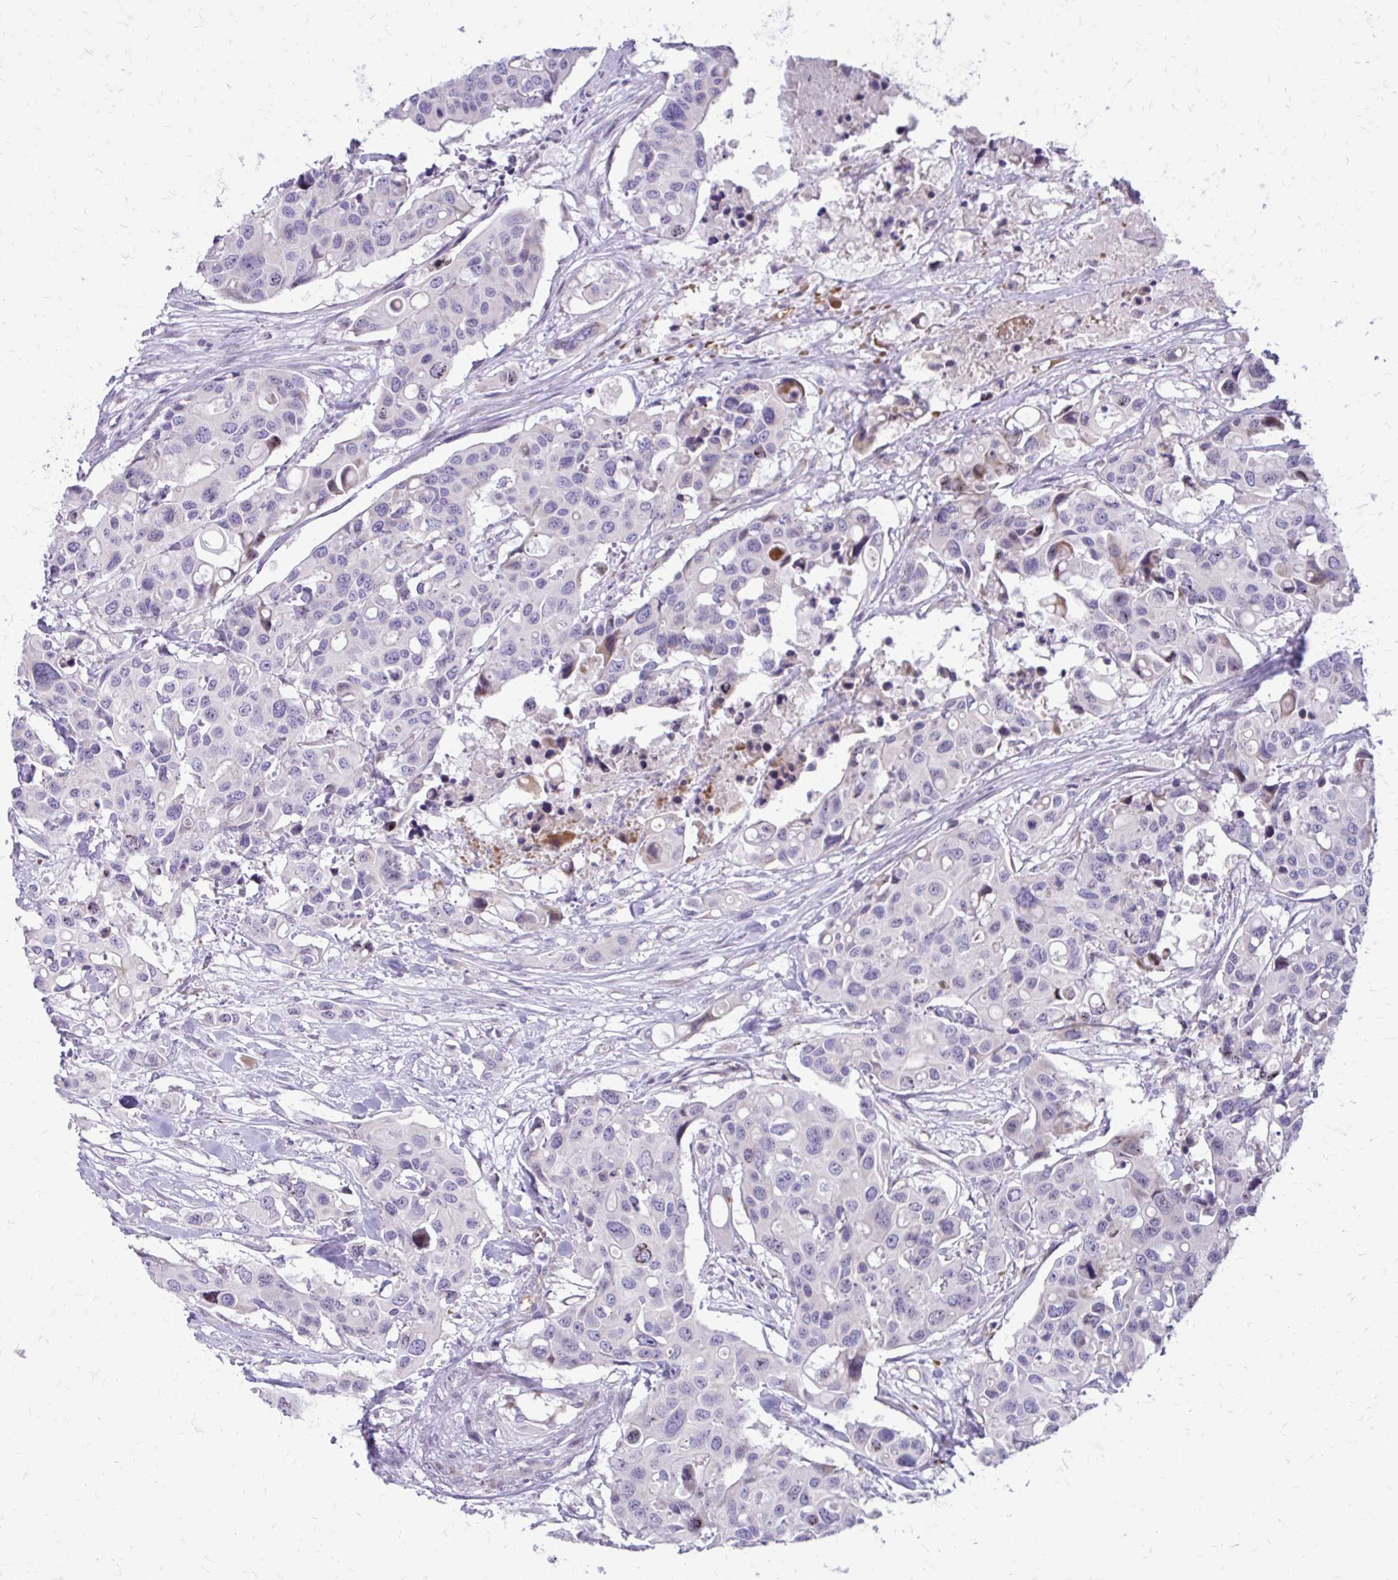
{"staining": {"intensity": "negative", "quantity": "none", "location": "none"}, "tissue": "colorectal cancer", "cell_type": "Tumor cells", "image_type": "cancer", "snomed": [{"axis": "morphology", "description": "Adenocarcinoma, NOS"}, {"axis": "topography", "description": "Colon"}], "caption": "DAB immunohistochemical staining of colorectal adenocarcinoma demonstrates no significant staining in tumor cells.", "gene": "FUNDC2", "patient": {"sex": "male", "age": 77}}